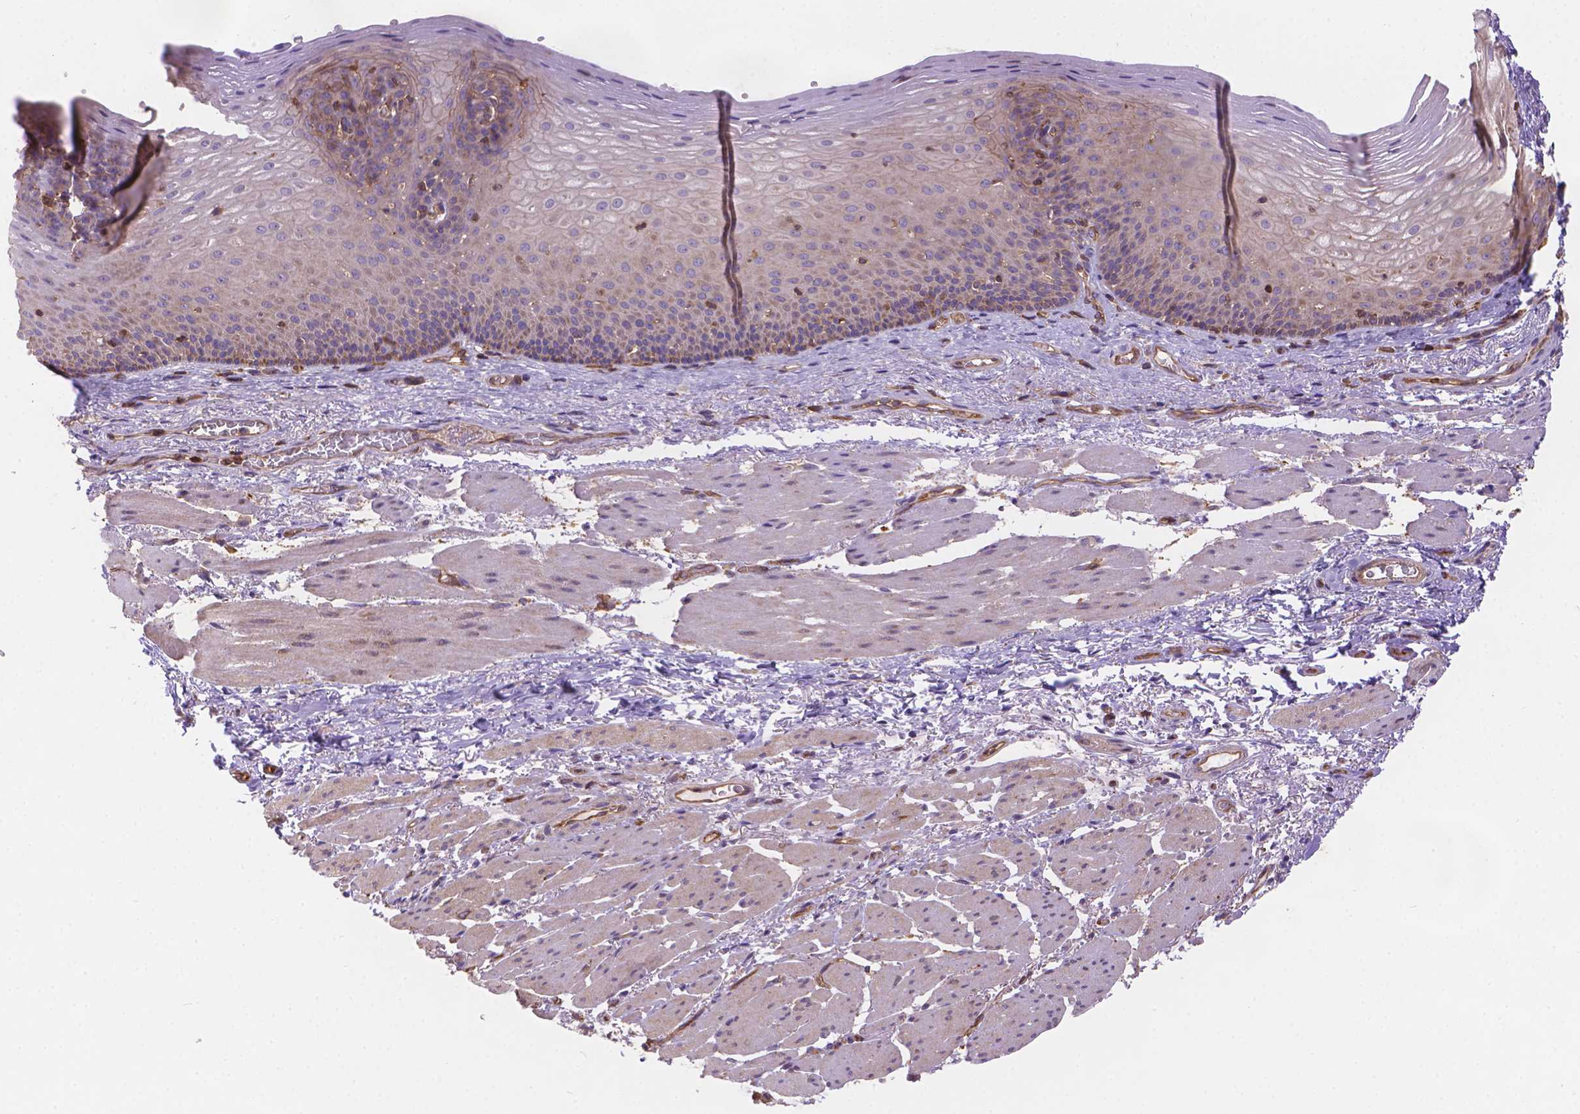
{"staining": {"intensity": "negative", "quantity": "none", "location": "none"}, "tissue": "esophagus", "cell_type": "Squamous epithelial cells", "image_type": "normal", "snomed": [{"axis": "morphology", "description": "Normal tissue, NOS"}, {"axis": "topography", "description": "Esophagus"}], "caption": "Immunohistochemistry (IHC) histopathology image of normal esophagus stained for a protein (brown), which demonstrates no expression in squamous epithelial cells.", "gene": "DMWD", "patient": {"sex": "male", "age": 76}}